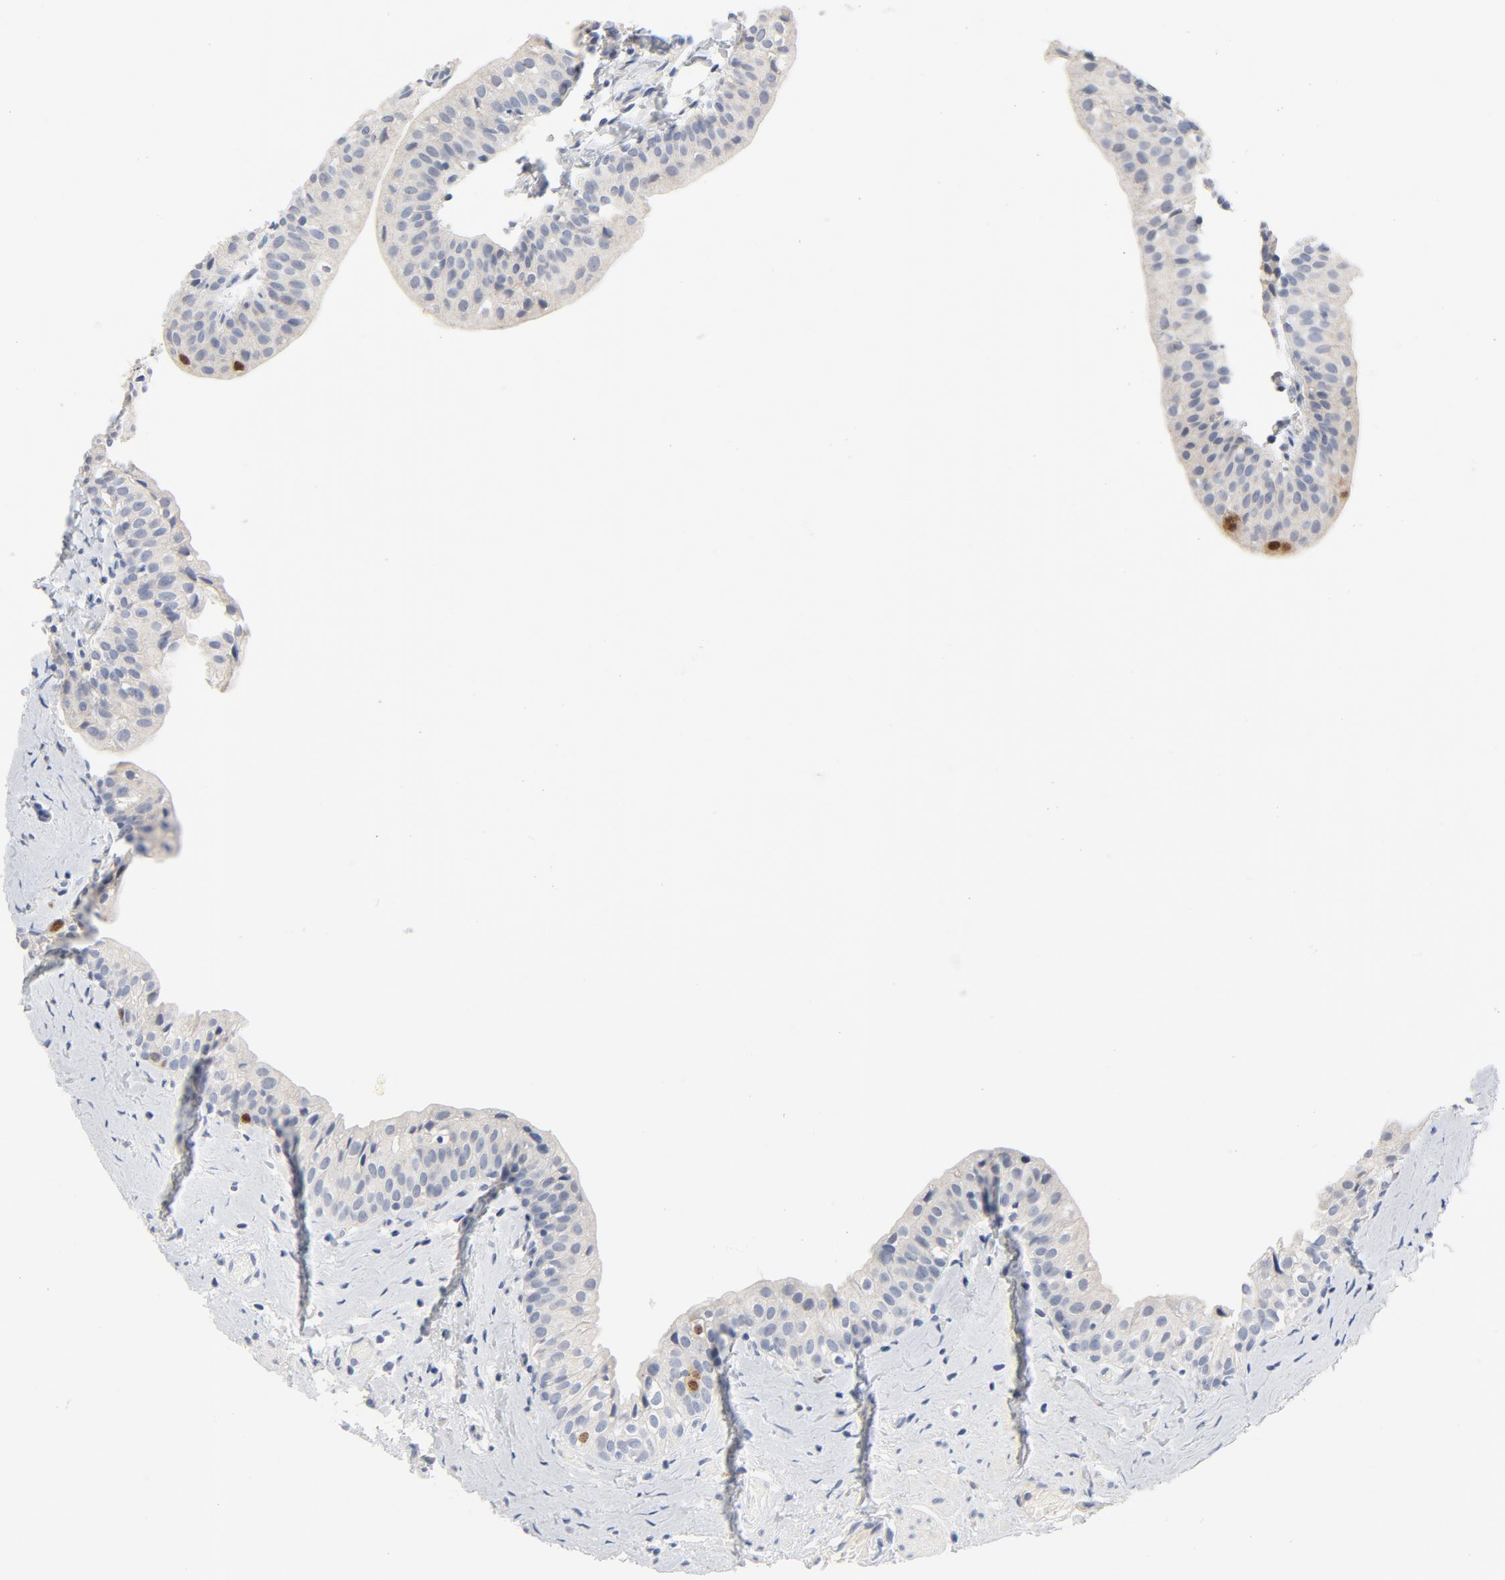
{"staining": {"intensity": "moderate", "quantity": "<25%", "location": "nuclear"}, "tissue": "urinary bladder", "cell_type": "Urothelial cells", "image_type": "normal", "snomed": [{"axis": "morphology", "description": "Normal tissue, NOS"}, {"axis": "topography", "description": "Urinary bladder"}], "caption": "Protein staining by immunohistochemistry reveals moderate nuclear staining in about <25% of urothelial cells in normal urinary bladder.", "gene": "BIRC5", "patient": {"sex": "male", "age": 59}}